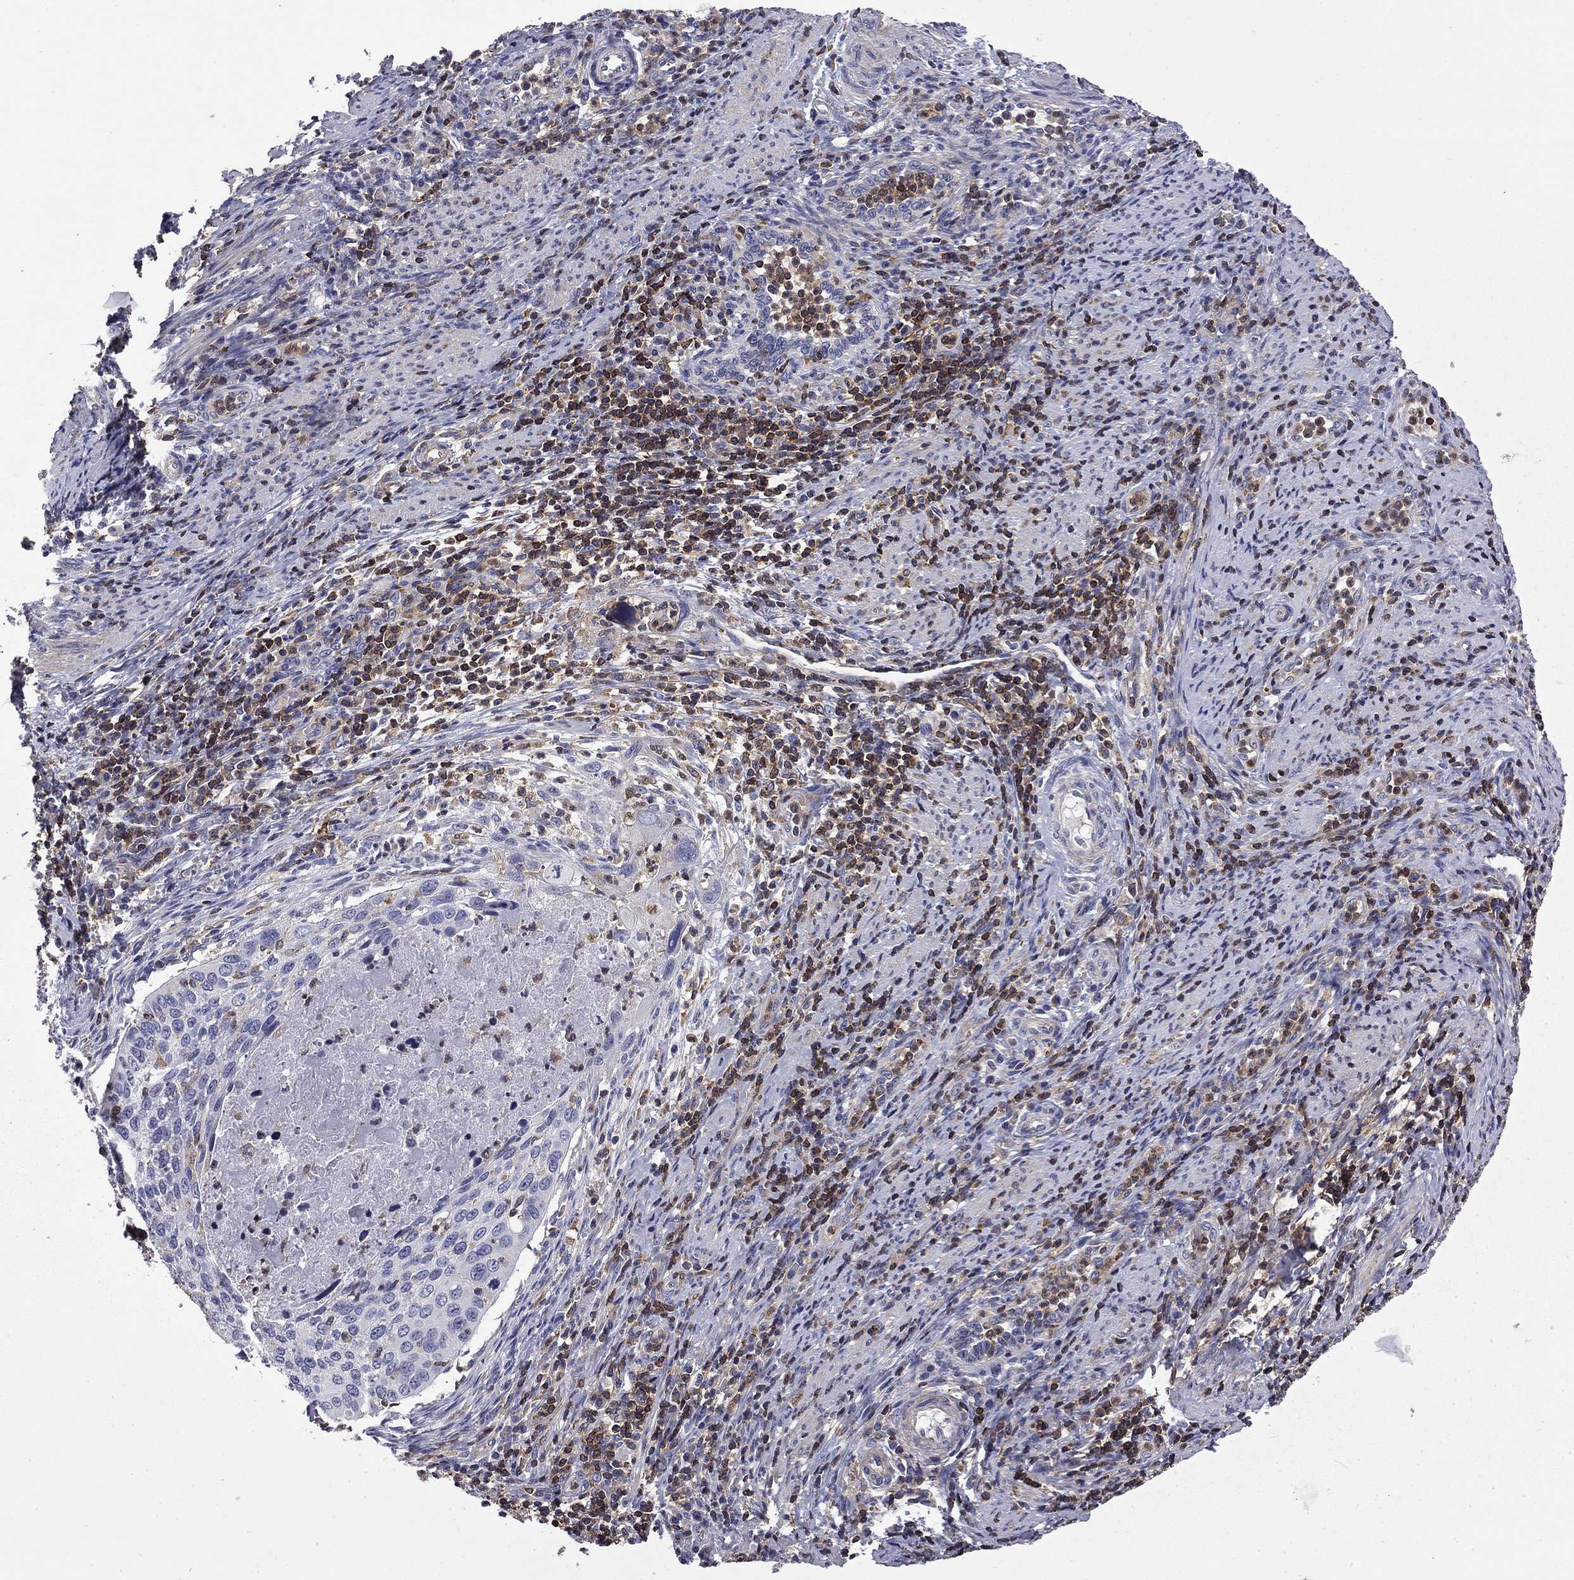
{"staining": {"intensity": "negative", "quantity": "none", "location": "none"}, "tissue": "cervical cancer", "cell_type": "Tumor cells", "image_type": "cancer", "snomed": [{"axis": "morphology", "description": "Squamous cell carcinoma, NOS"}, {"axis": "topography", "description": "Cervix"}], "caption": "Immunohistochemical staining of human cervical squamous cell carcinoma reveals no significant positivity in tumor cells.", "gene": "ARHGAP45", "patient": {"sex": "female", "age": 26}}